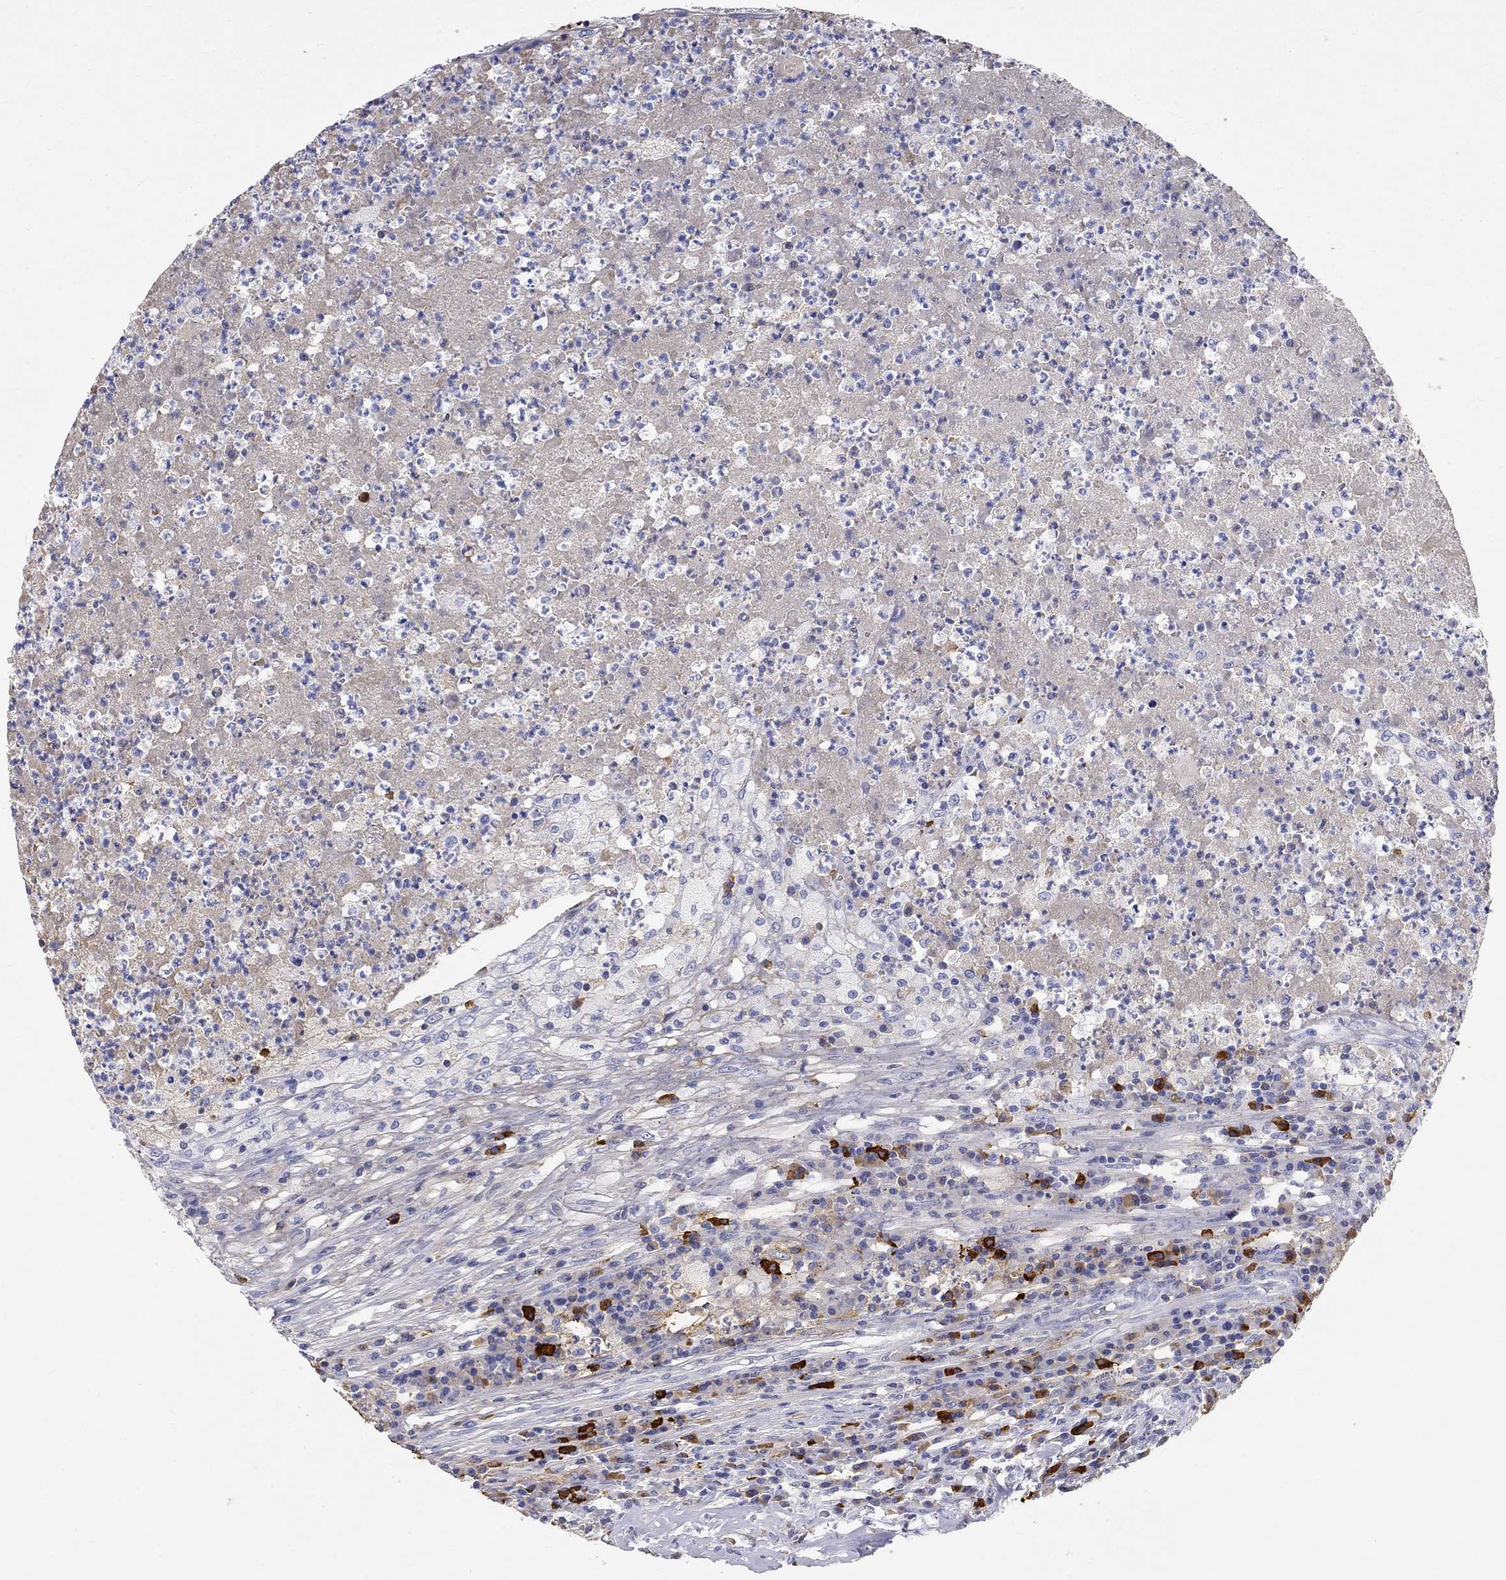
{"staining": {"intensity": "negative", "quantity": "none", "location": "none"}, "tissue": "testis cancer", "cell_type": "Tumor cells", "image_type": "cancer", "snomed": [{"axis": "morphology", "description": "Necrosis, NOS"}, {"axis": "morphology", "description": "Carcinoma, Embryonal, NOS"}, {"axis": "topography", "description": "Testis"}], "caption": "Tumor cells show no significant positivity in embryonal carcinoma (testis).", "gene": "PHOX2B", "patient": {"sex": "male", "age": 19}}